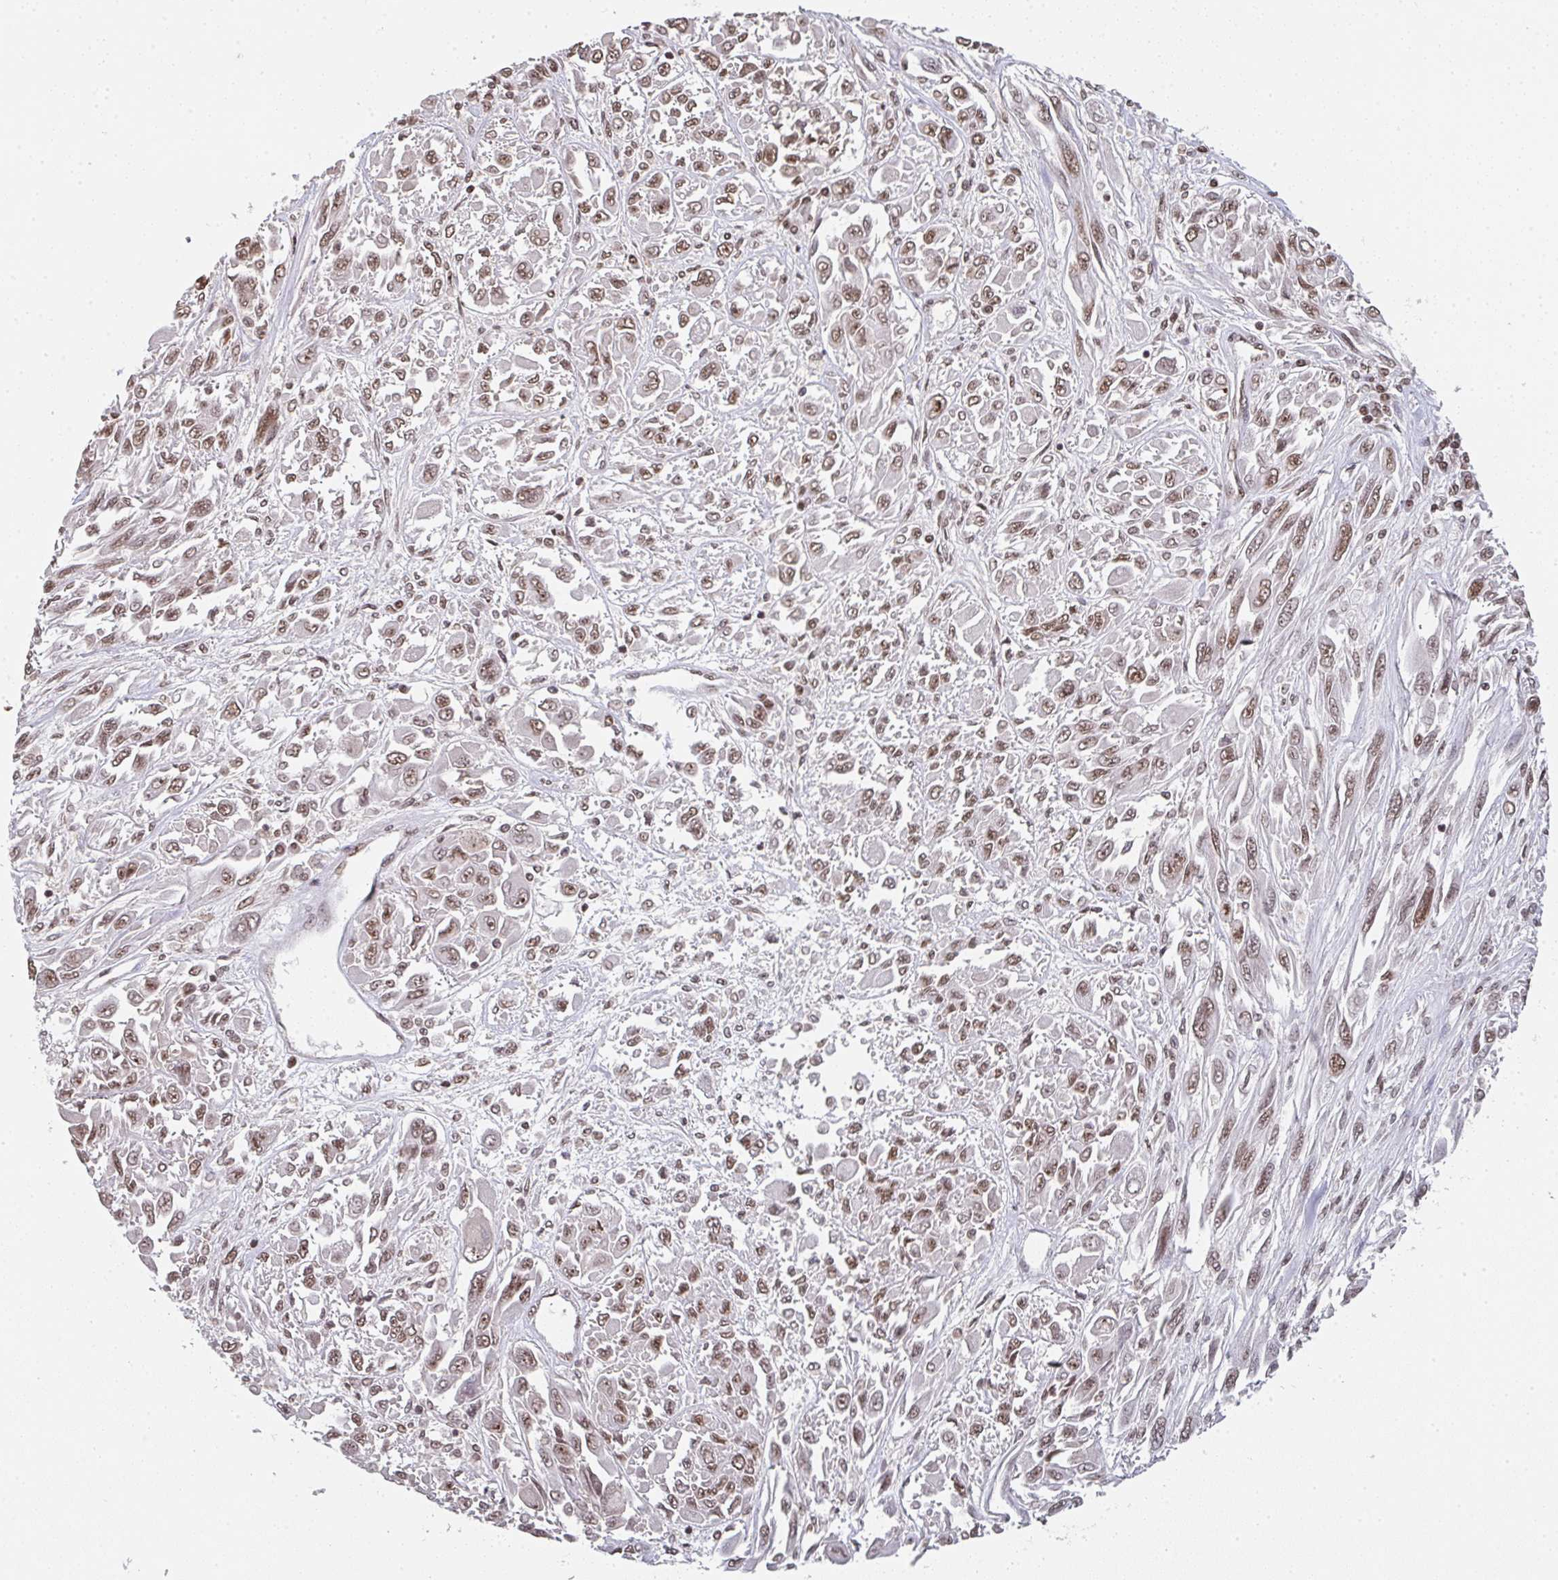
{"staining": {"intensity": "moderate", "quantity": ">75%", "location": "nuclear"}, "tissue": "melanoma", "cell_type": "Tumor cells", "image_type": "cancer", "snomed": [{"axis": "morphology", "description": "Malignant melanoma, NOS"}, {"axis": "topography", "description": "Skin"}], "caption": "Immunohistochemistry (IHC) photomicrograph of human malignant melanoma stained for a protein (brown), which shows medium levels of moderate nuclear staining in about >75% of tumor cells.", "gene": "DKC1", "patient": {"sex": "female", "age": 91}}